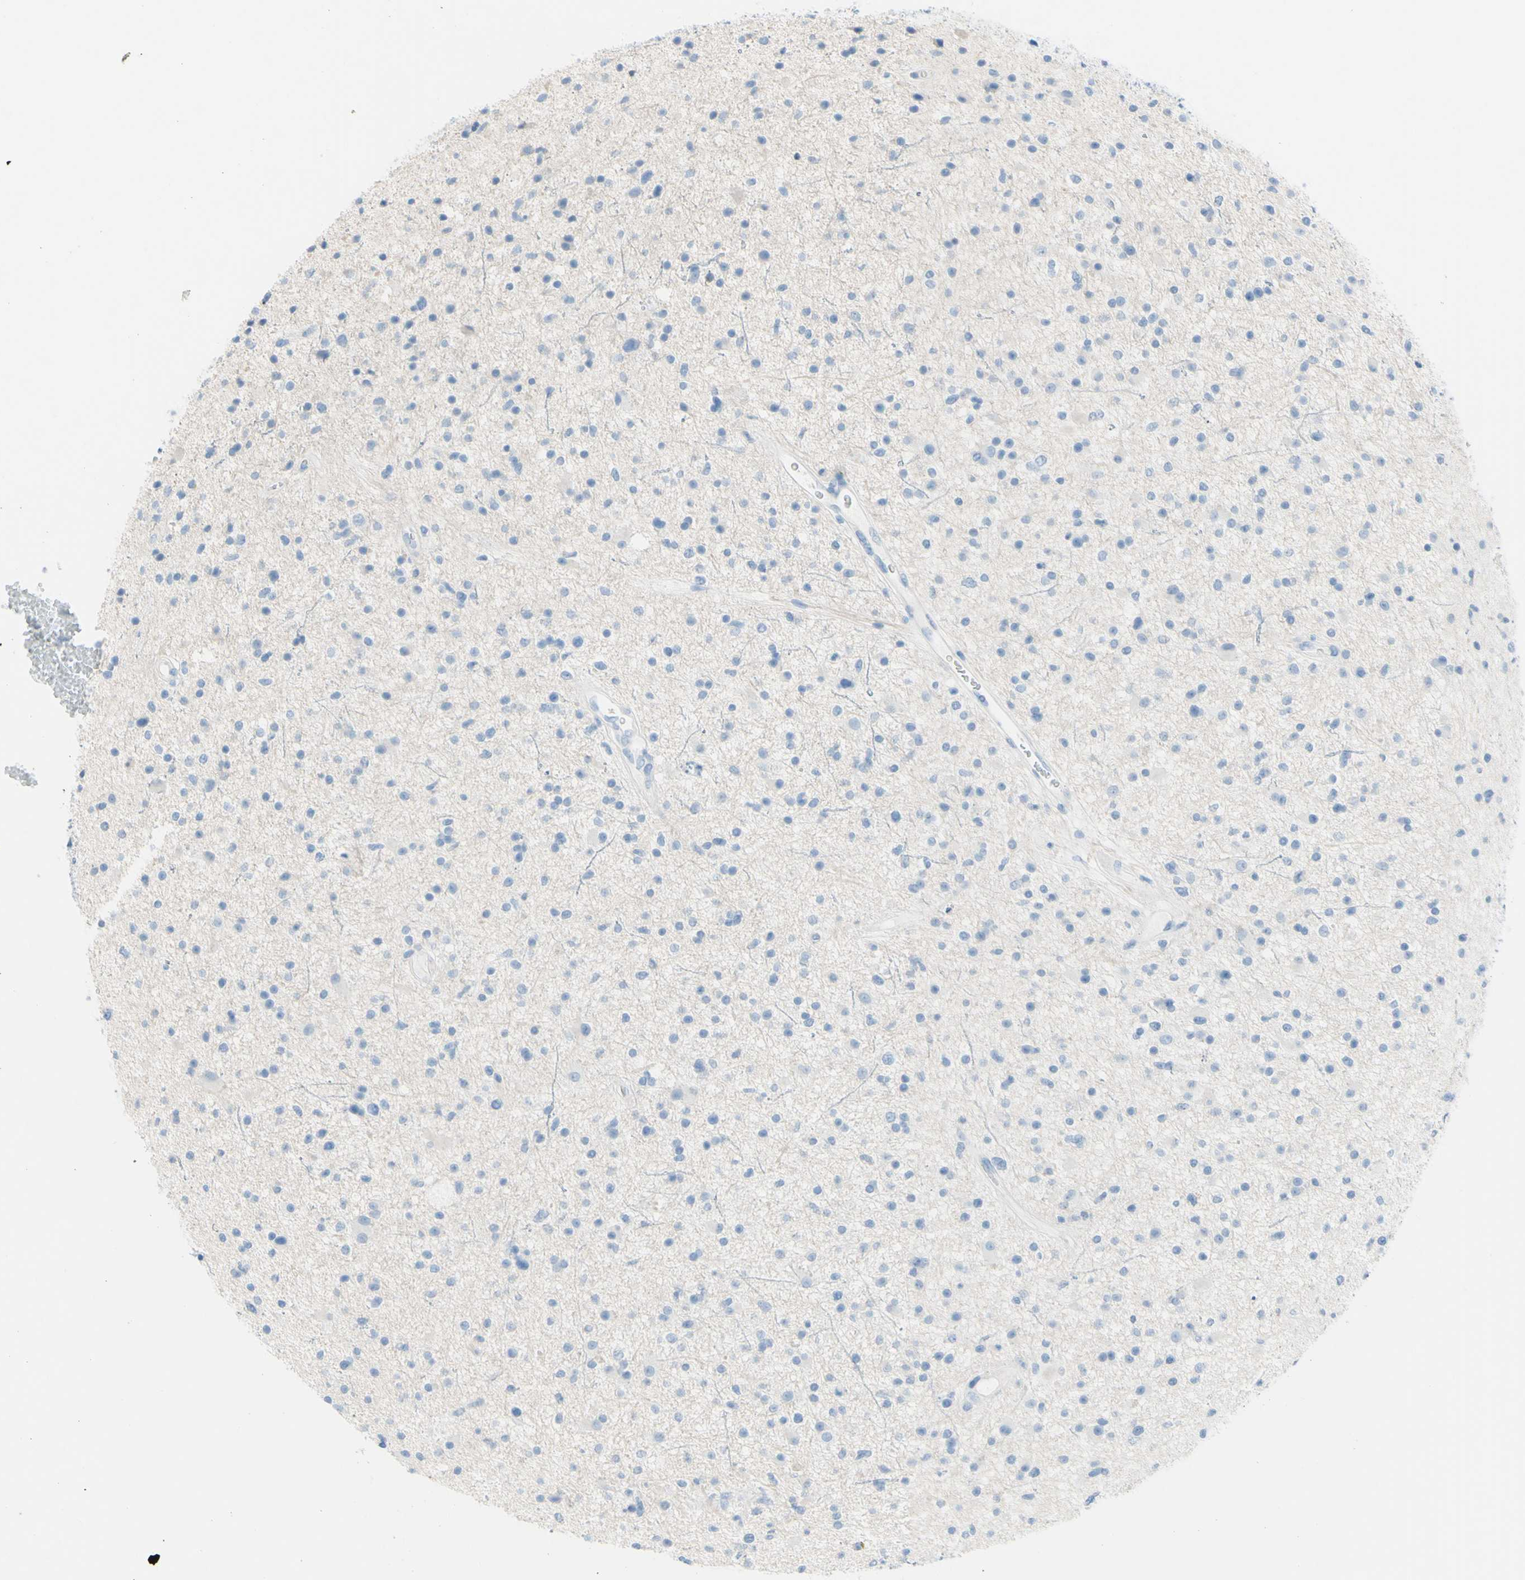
{"staining": {"intensity": "negative", "quantity": "none", "location": "none"}, "tissue": "glioma", "cell_type": "Tumor cells", "image_type": "cancer", "snomed": [{"axis": "morphology", "description": "Glioma, malignant, High grade"}, {"axis": "topography", "description": "Brain"}], "caption": "Tumor cells show no significant positivity in glioma.", "gene": "TFPI2", "patient": {"sex": "male", "age": 33}}